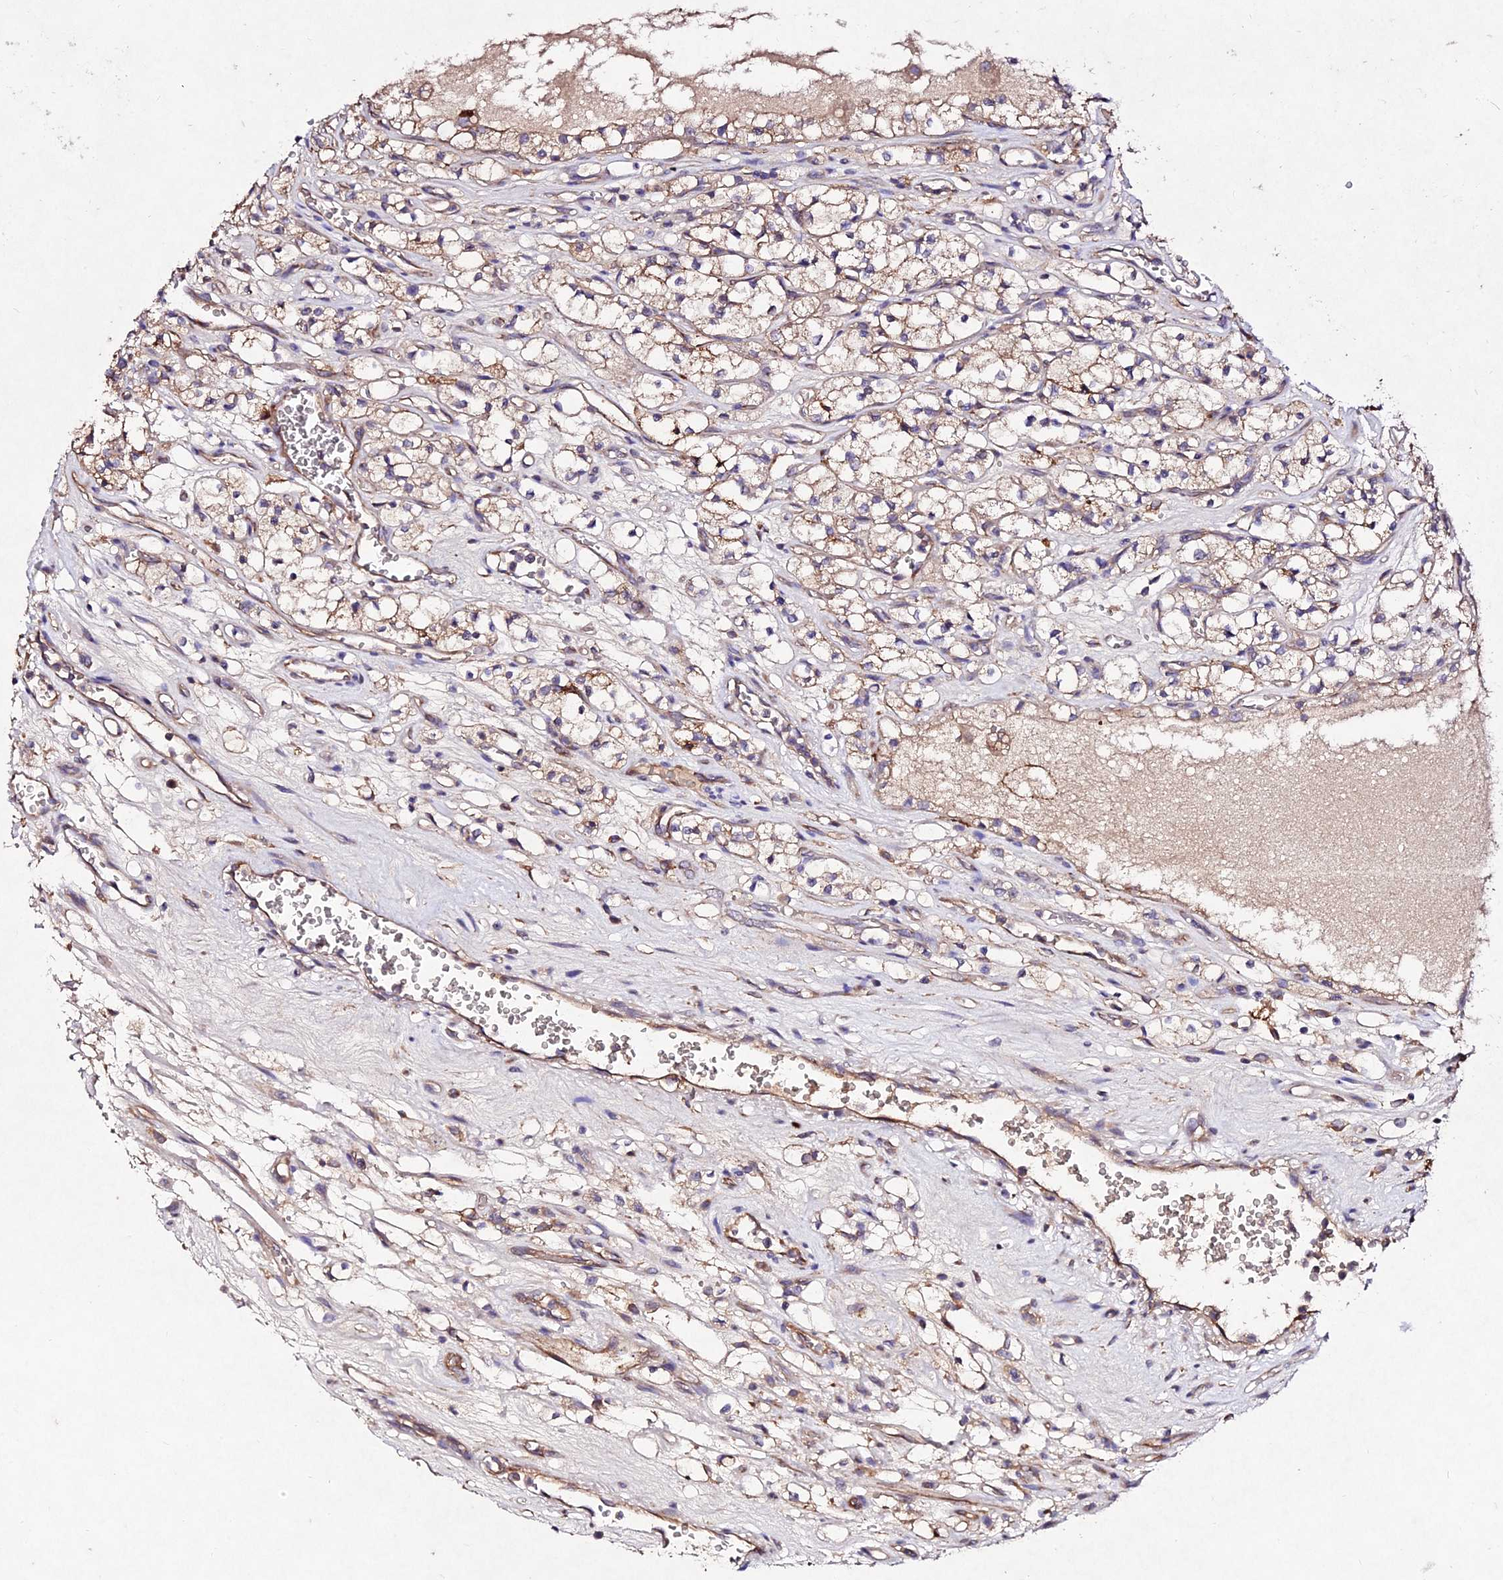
{"staining": {"intensity": "weak", "quantity": ">75%", "location": "cytoplasmic/membranous"}, "tissue": "renal cancer", "cell_type": "Tumor cells", "image_type": "cancer", "snomed": [{"axis": "morphology", "description": "Adenocarcinoma, NOS"}, {"axis": "topography", "description": "Kidney"}], "caption": "The image demonstrates immunohistochemical staining of renal cancer (adenocarcinoma). There is weak cytoplasmic/membranous staining is present in about >75% of tumor cells.", "gene": "AP3M2", "patient": {"sex": "female", "age": 69}}